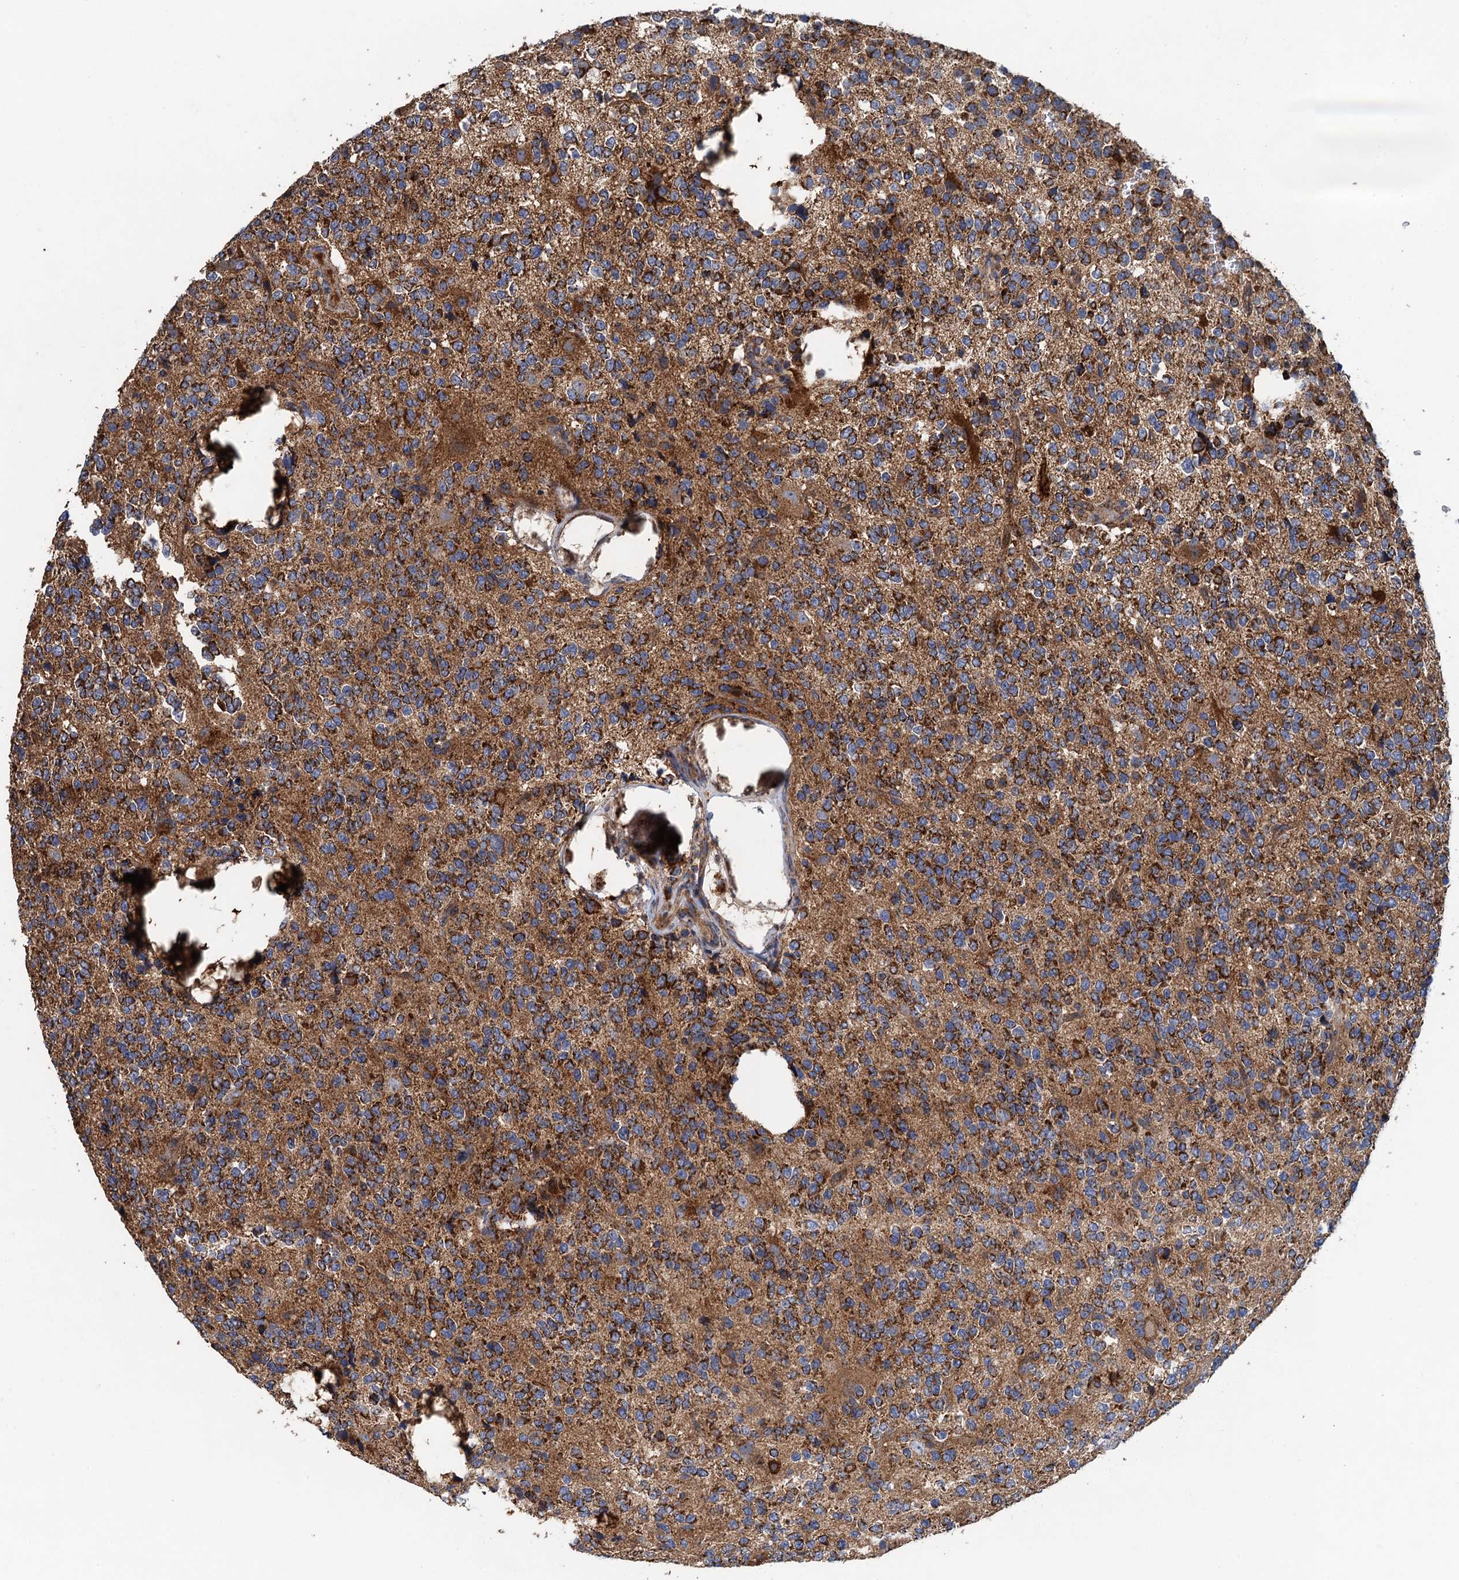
{"staining": {"intensity": "strong", "quantity": ">75%", "location": "cytoplasmic/membranous"}, "tissue": "glioma", "cell_type": "Tumor cells", "image_type": "cancer", "snomed": [{"axis": "morphology", "description": "Glioma, malignant, High grade"}, {"axis": "topography", "description": "Brain"}], "caption": "Protein expression analysis of malignant glioma (high-grade) displays strong cytoplasmic/membranous positivity in about >75% of tumor cells.", "gene": "BCS1L", "patient": {"sex": "female", "age": 62}}